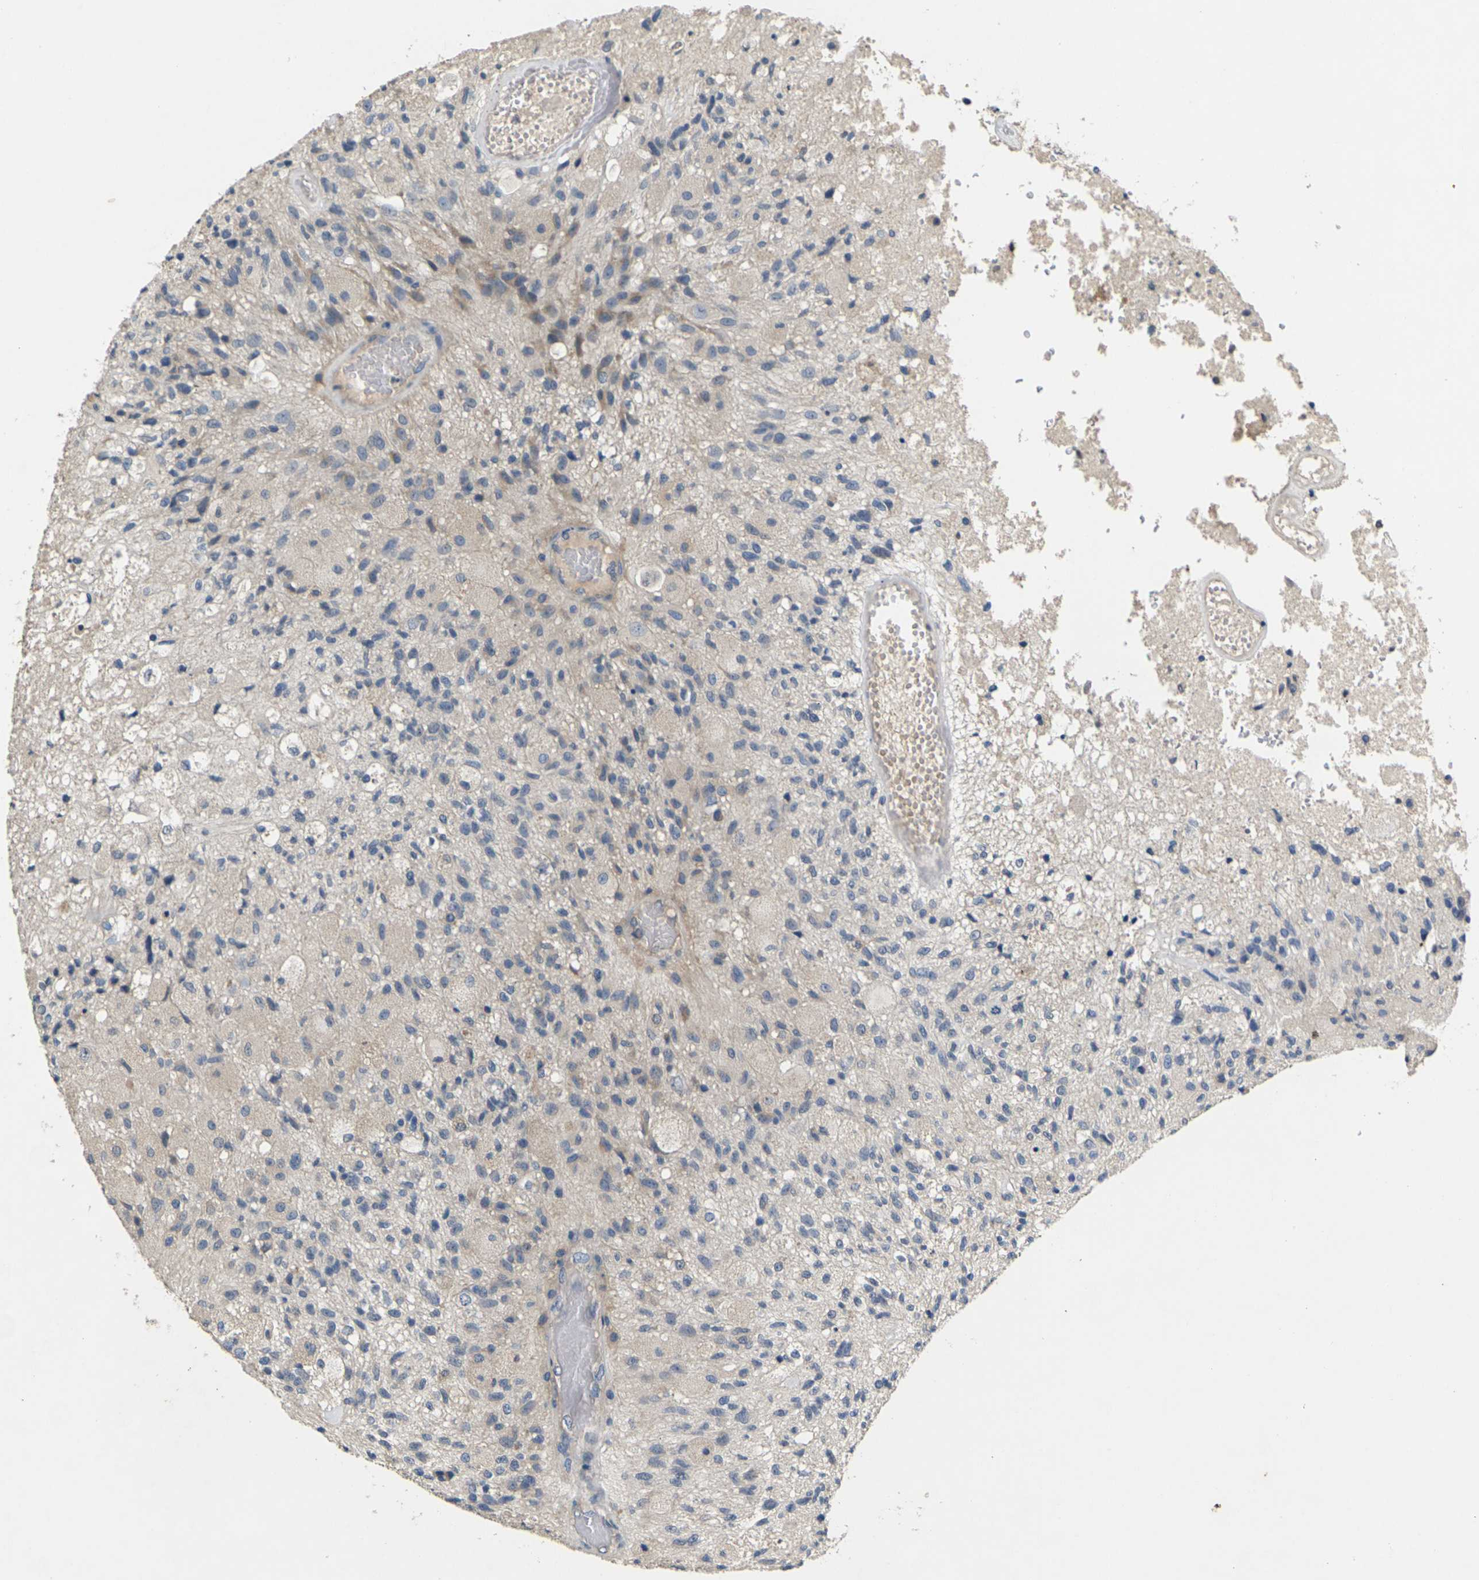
{"staining": {"intensity": "negative", "quantity": "none", "location": "none"}, "tissue": "glioma", "cell_type": "Tumor cells", "image_type": "cancer", "snomed": [{"axis": "morphology", "description": "Normal tissue, NOS"}, {"axis": "morphology", "description": "Glioma, malignant, High grade"}, {"axis": "topography", "description": "Cerebral cortex"}], "caption": "Tumor cells show no significant protein staining in high-grade glioma (malignant).", "gene": "SLC2A2", "patient": {"sex": "male", "age": 77}}